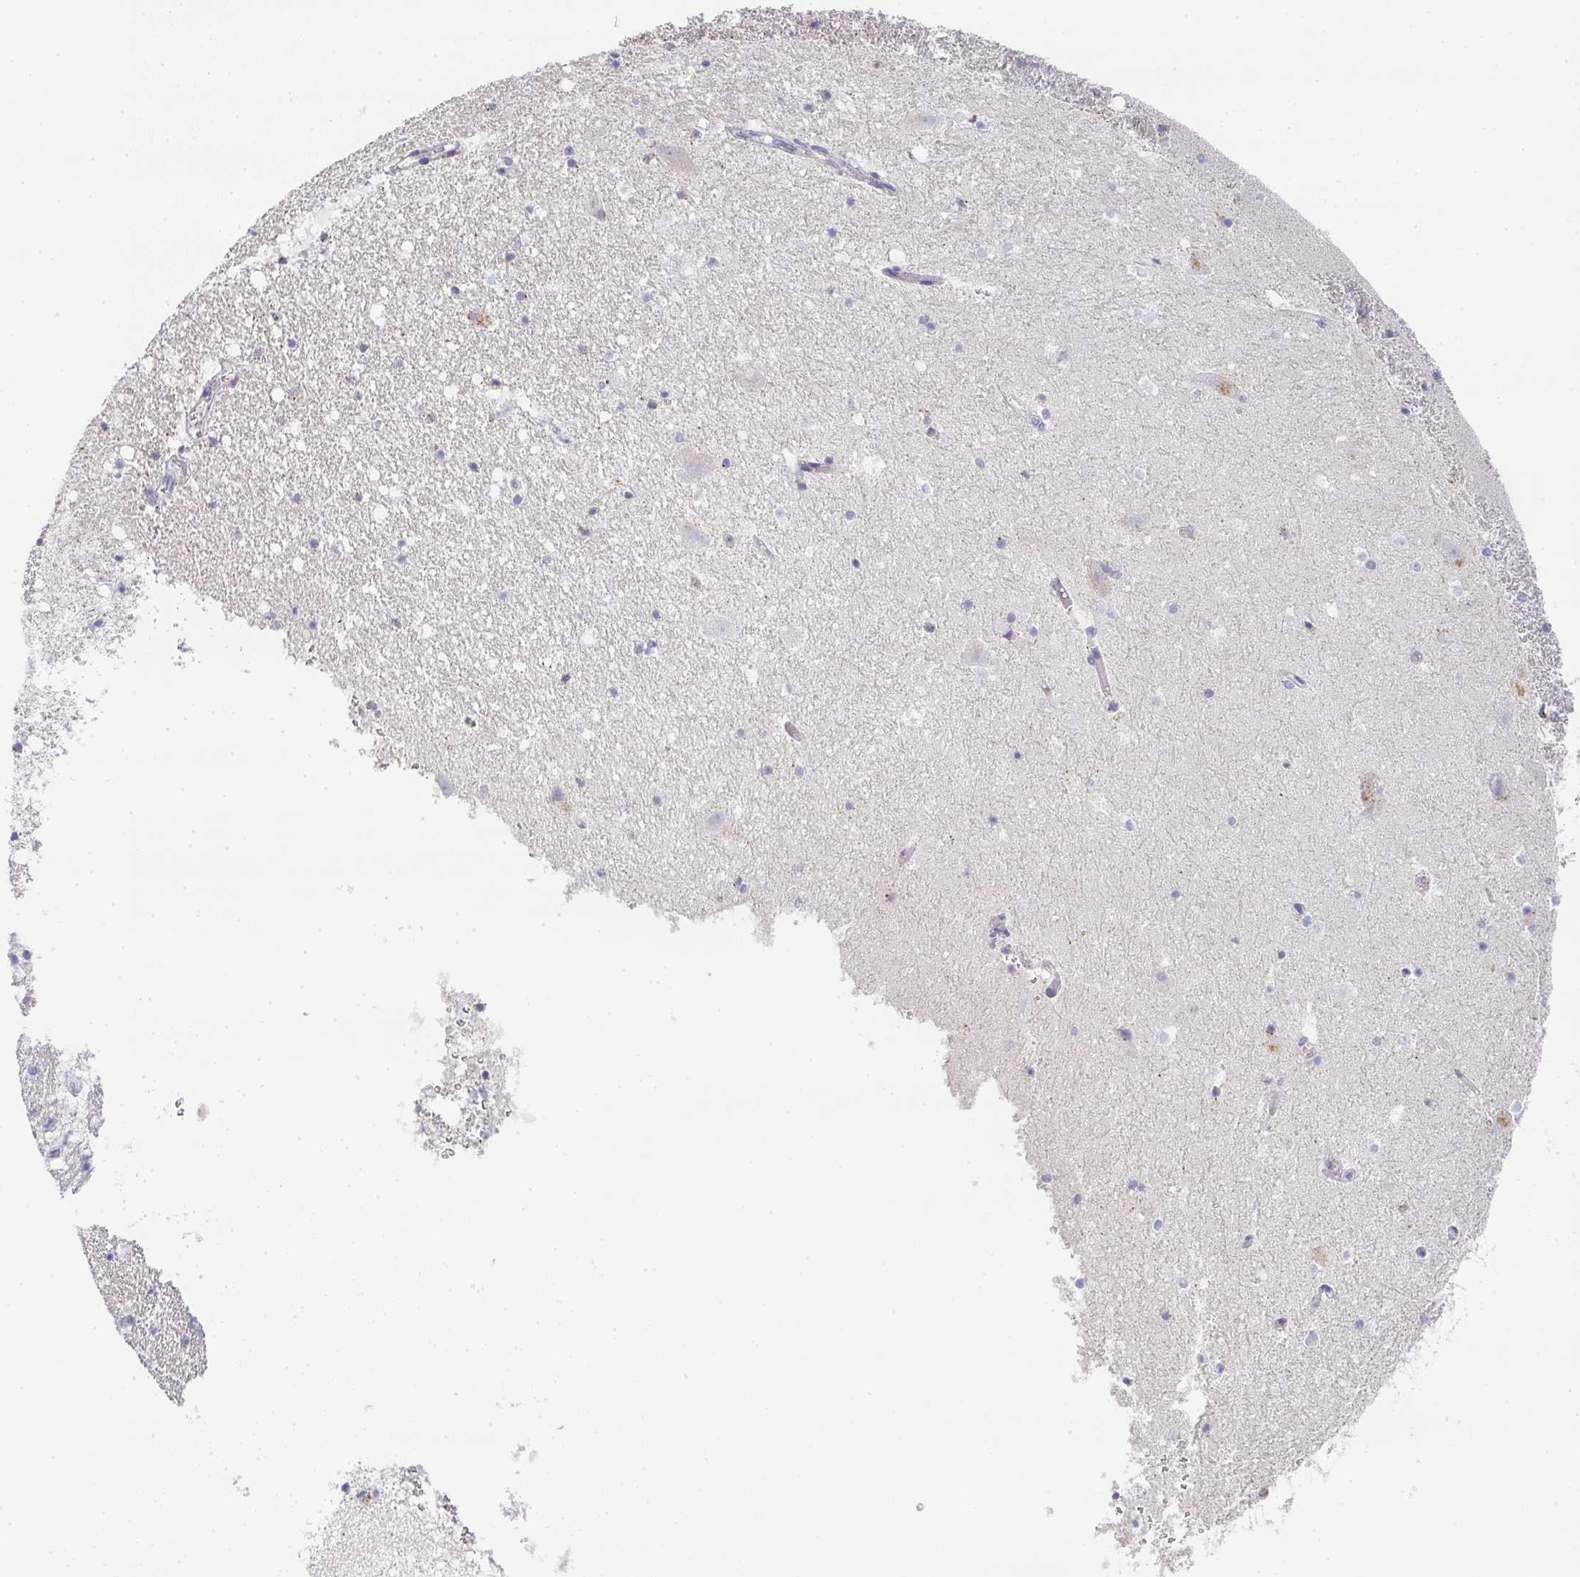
{"staining": {"intensity": "negative", "quantity": "none", "location": "none"}, "tissue": "hippocampus", "cell_type": "Glial cells", "image_type": "normal", "snomed": [{"axis": "morphology", "description": "Normal tissue, NOS"}, {"axis": "topography", "description": "Hippocampus"}], "caption": "Protein analysis of benign hippocampus demonstrates no significant positivity in glial cells.", "gene": "CHMP5", "patient": {"sex": "female", "age": 42}}